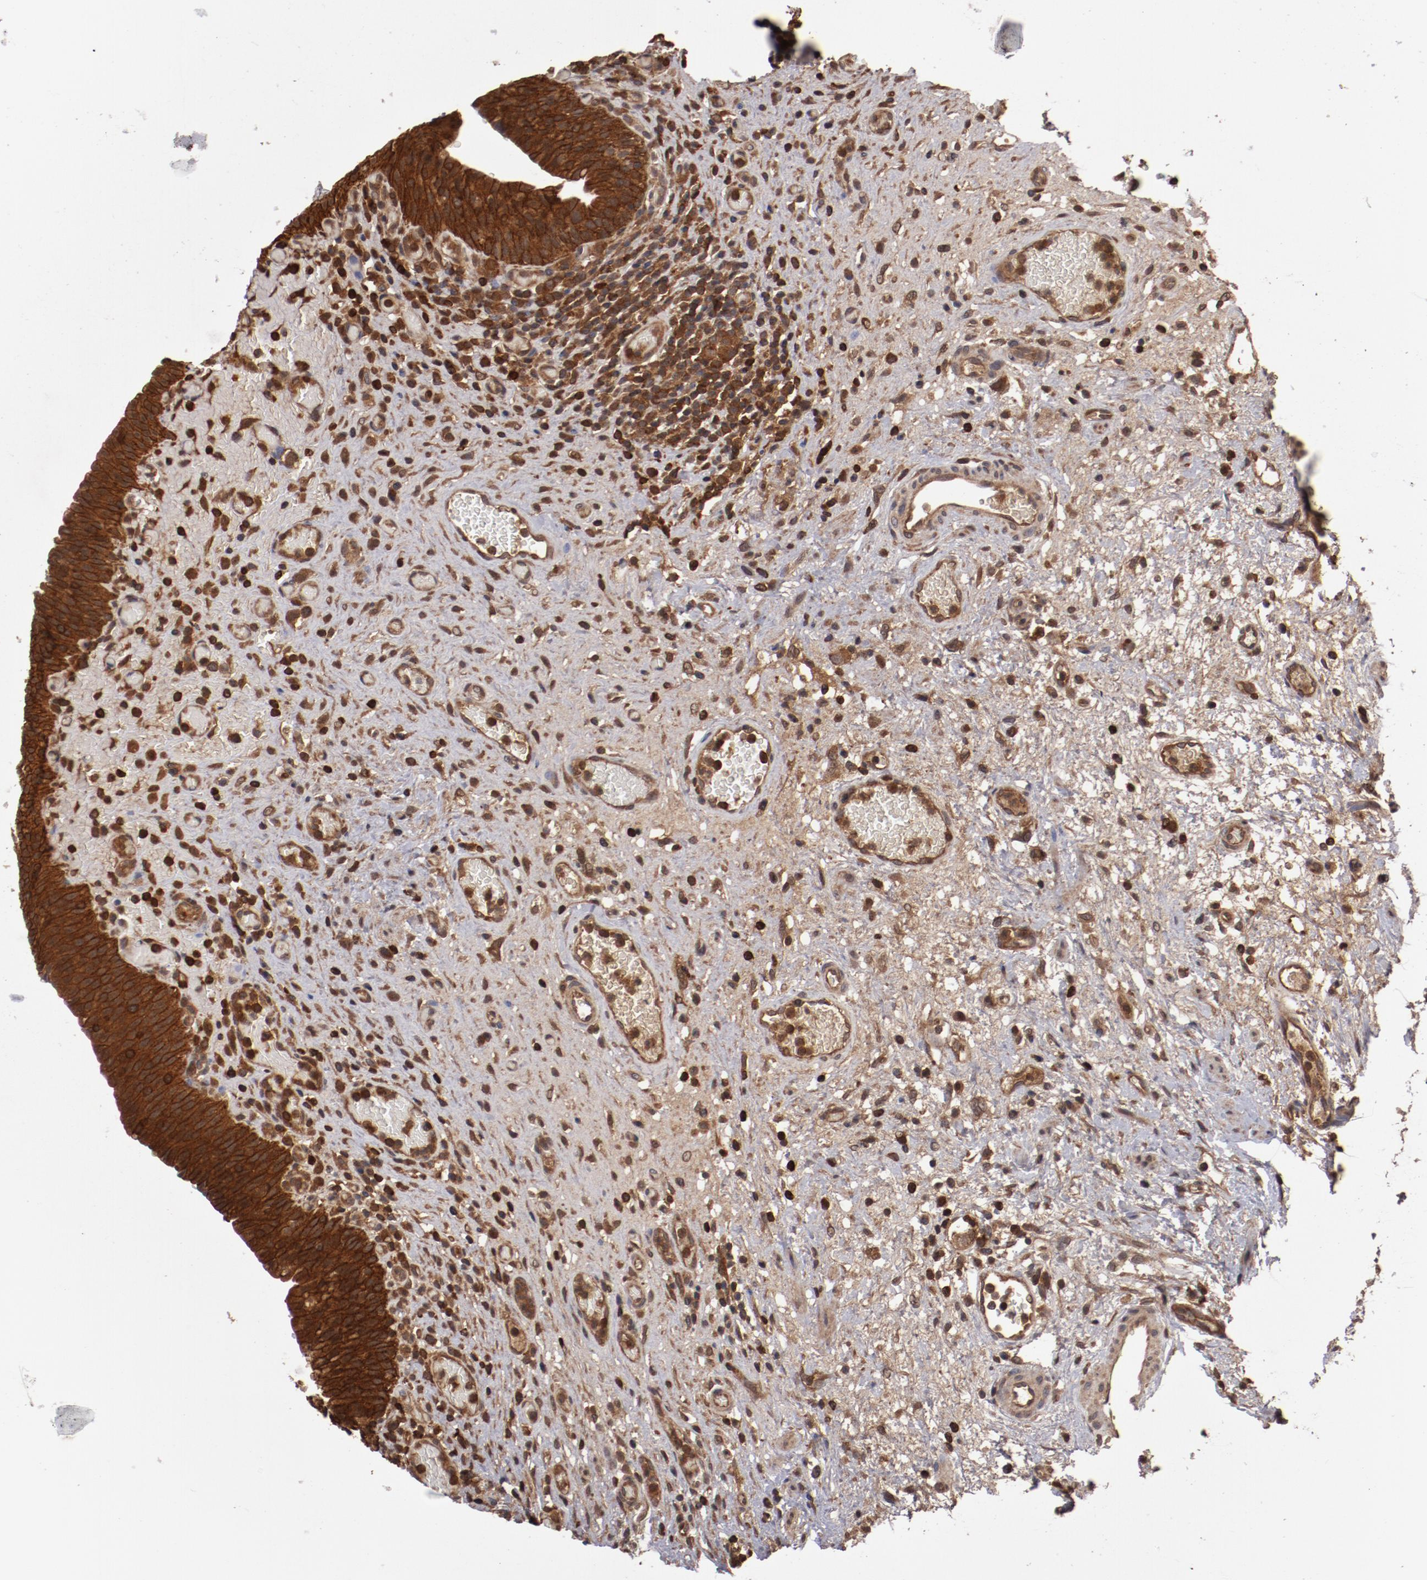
{"staining": {"intensity": "strong", "quantity": ">75%", "location": "cytoplasmic/membranous"}, "tissue": "urinary bladder", "cell_type": "Urothelial cells", "image_type": "normal", "snomed": [{"axis": "morphology", "description": "Normal tissue, NOS"}, {"axis": "morphology", "description": "Urothelial carcinoma, High grade"}, {"axis": "topography", "description": "Urinary bladder"}], "caption": "Immunohistochemical staining of normal urinary bladder demonstrates >75% levels of strong cytoplasmic/membranous protein staining in about >75% of urothelial cells.", "gene": "RPS6KA6", "patient": {"sex": "male", "age": 51}}